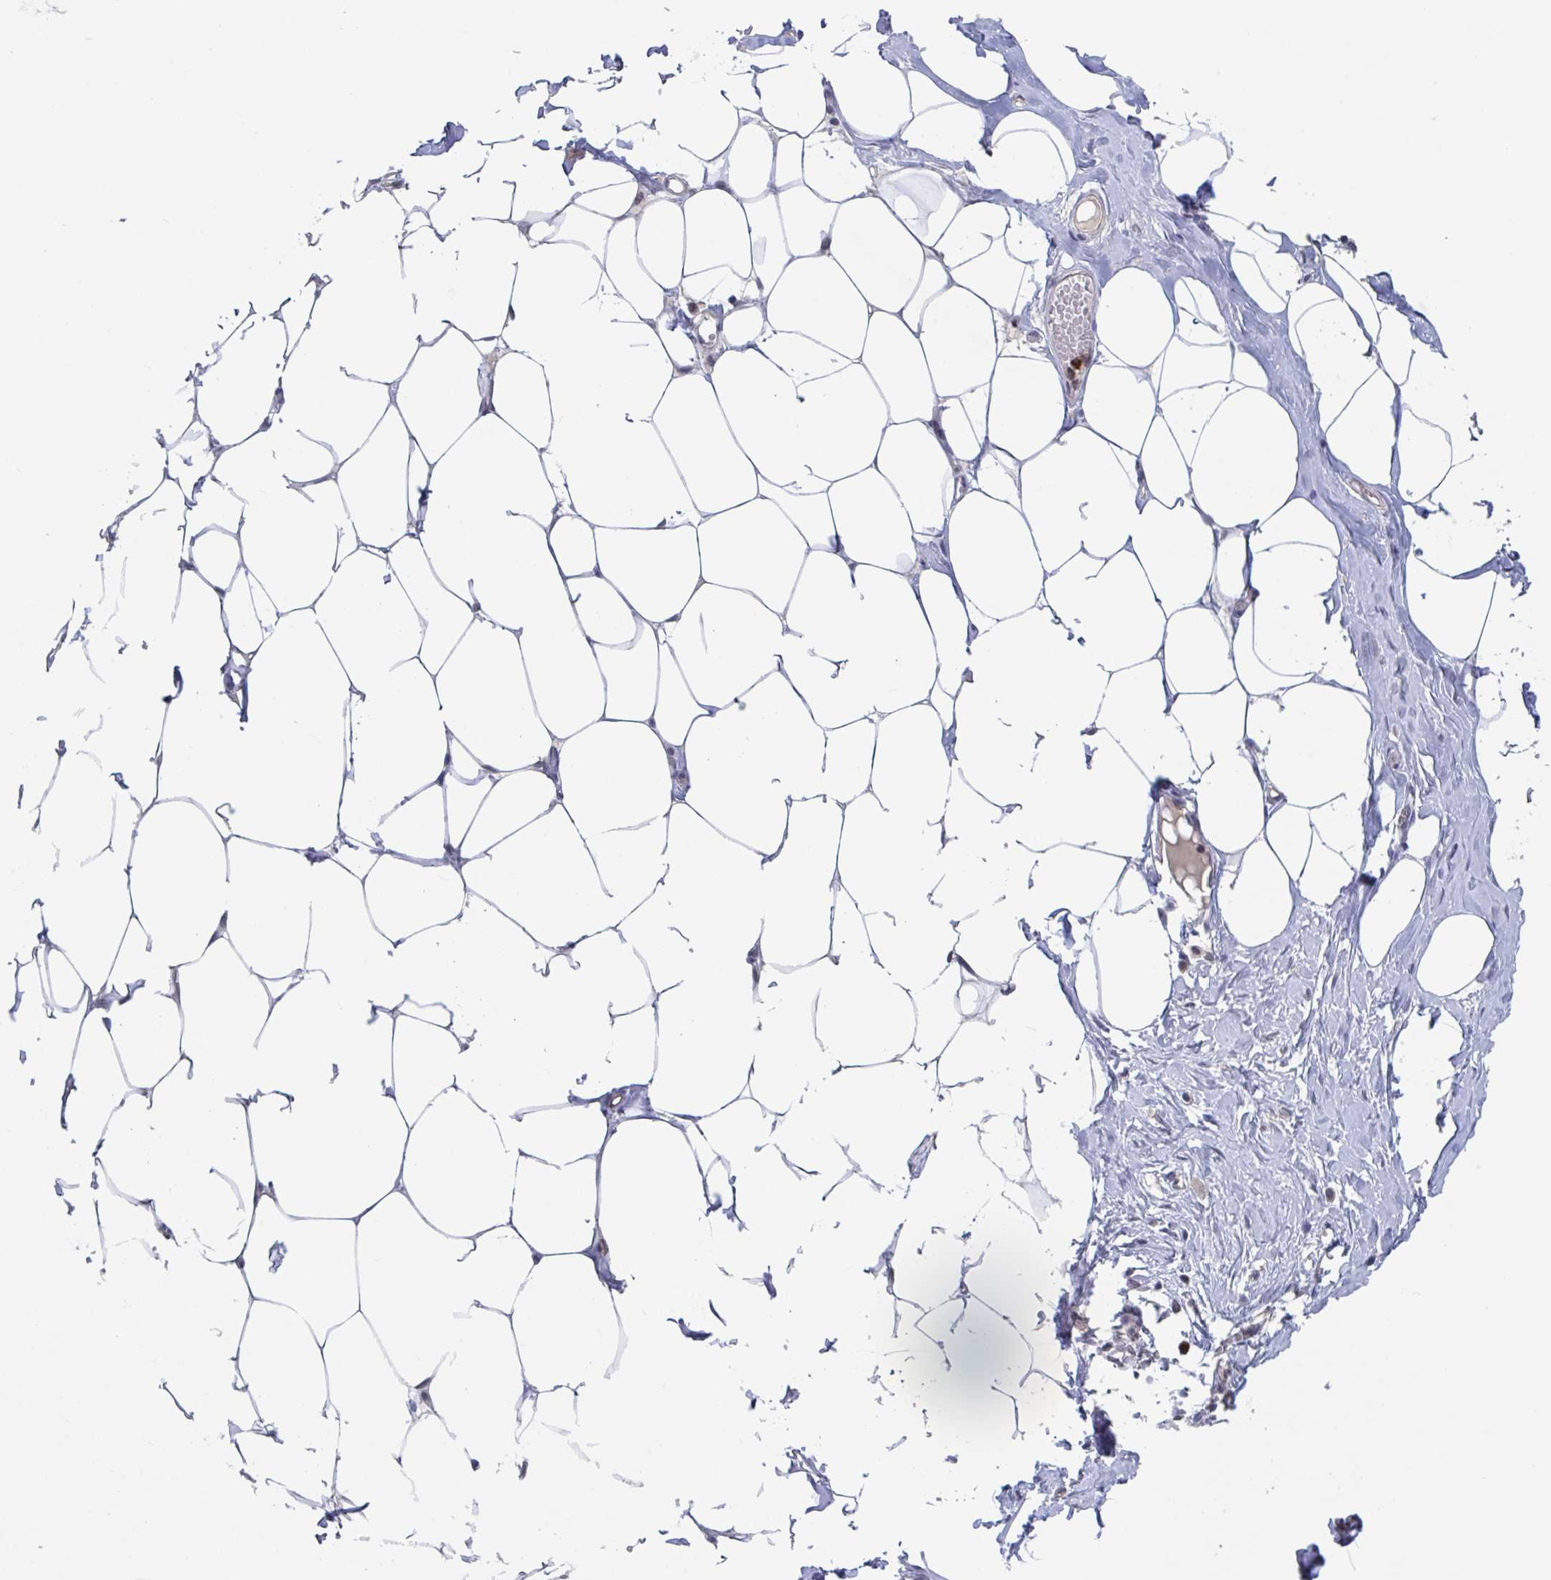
{"staining": {"intensity": "negative", "quantity": "none", "location": "none"}, "tissue": "breast", "cell_type": "Adipocytes", "image_type": "normal", "snomed": [{"axis": "morphology", "description": "Normal tissue, NOS"}, {"axis": "topography", "description": "Breast"}], "caption": "A micrograph of breast stained for a protein displays no brown staining in adipocytes. The staining was performed using DAB (3,3'-diaminobenzidine) to visualize the protein expression in brown, while the nuclei were stained in blue with hematoxylin (Magnification: 20x).", "gene": "RNF212", "patient": {"sex": "female", "age": 27}}